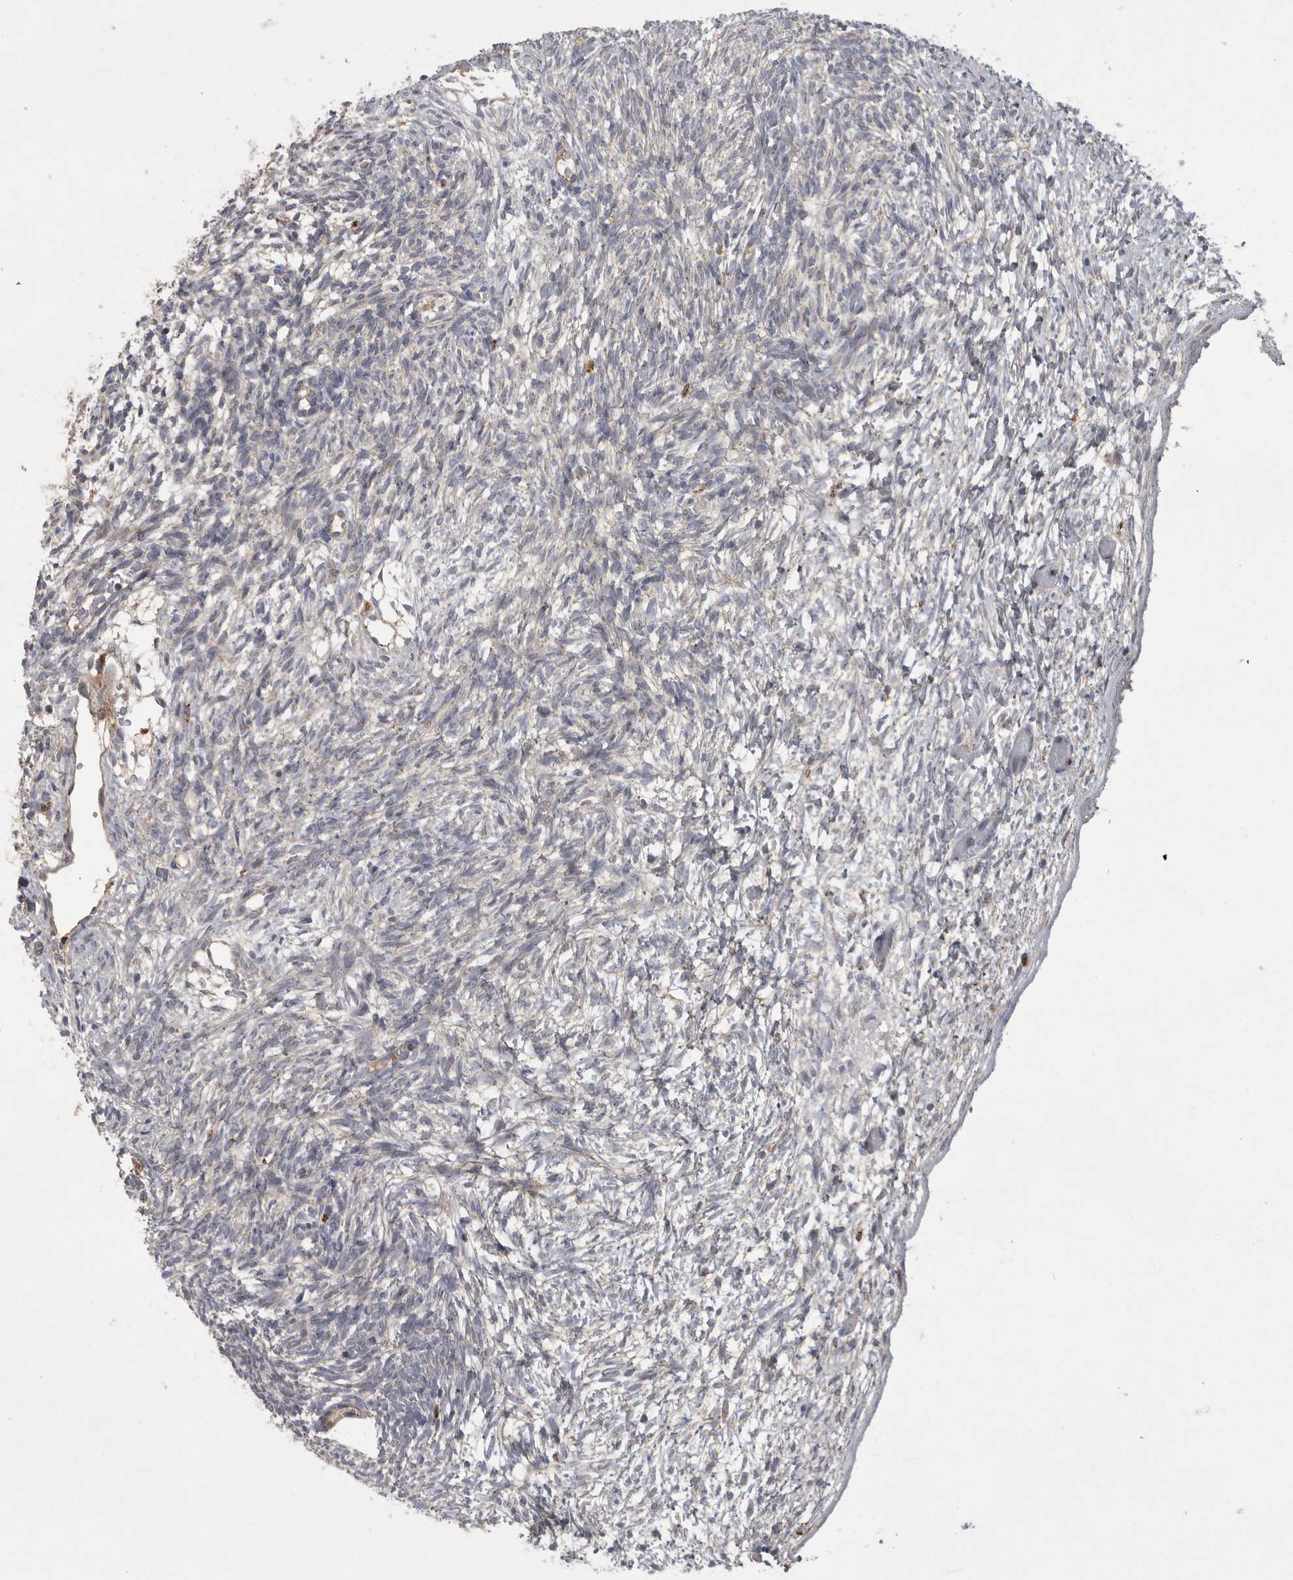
{"staining": {"intensity": "moderate", "quantity": ">75%", "location": "cytoplasmic/membranous"}, "tissue": "ovary", "cell_type": "Follicle cells", "image_type": "normal", "snomed": [{"axis": "morphology", "description": "Normal tissue, NOS"}, {"axis": "topography", "description": "Ovary"}], "caption": "Ovary stained with IHC shows moderate cytoplasmic/membranous expression in approximately >75% of follicle cells.", "gene": "LAMTOR3", "patient": {"sex": "female", "age": 34}}